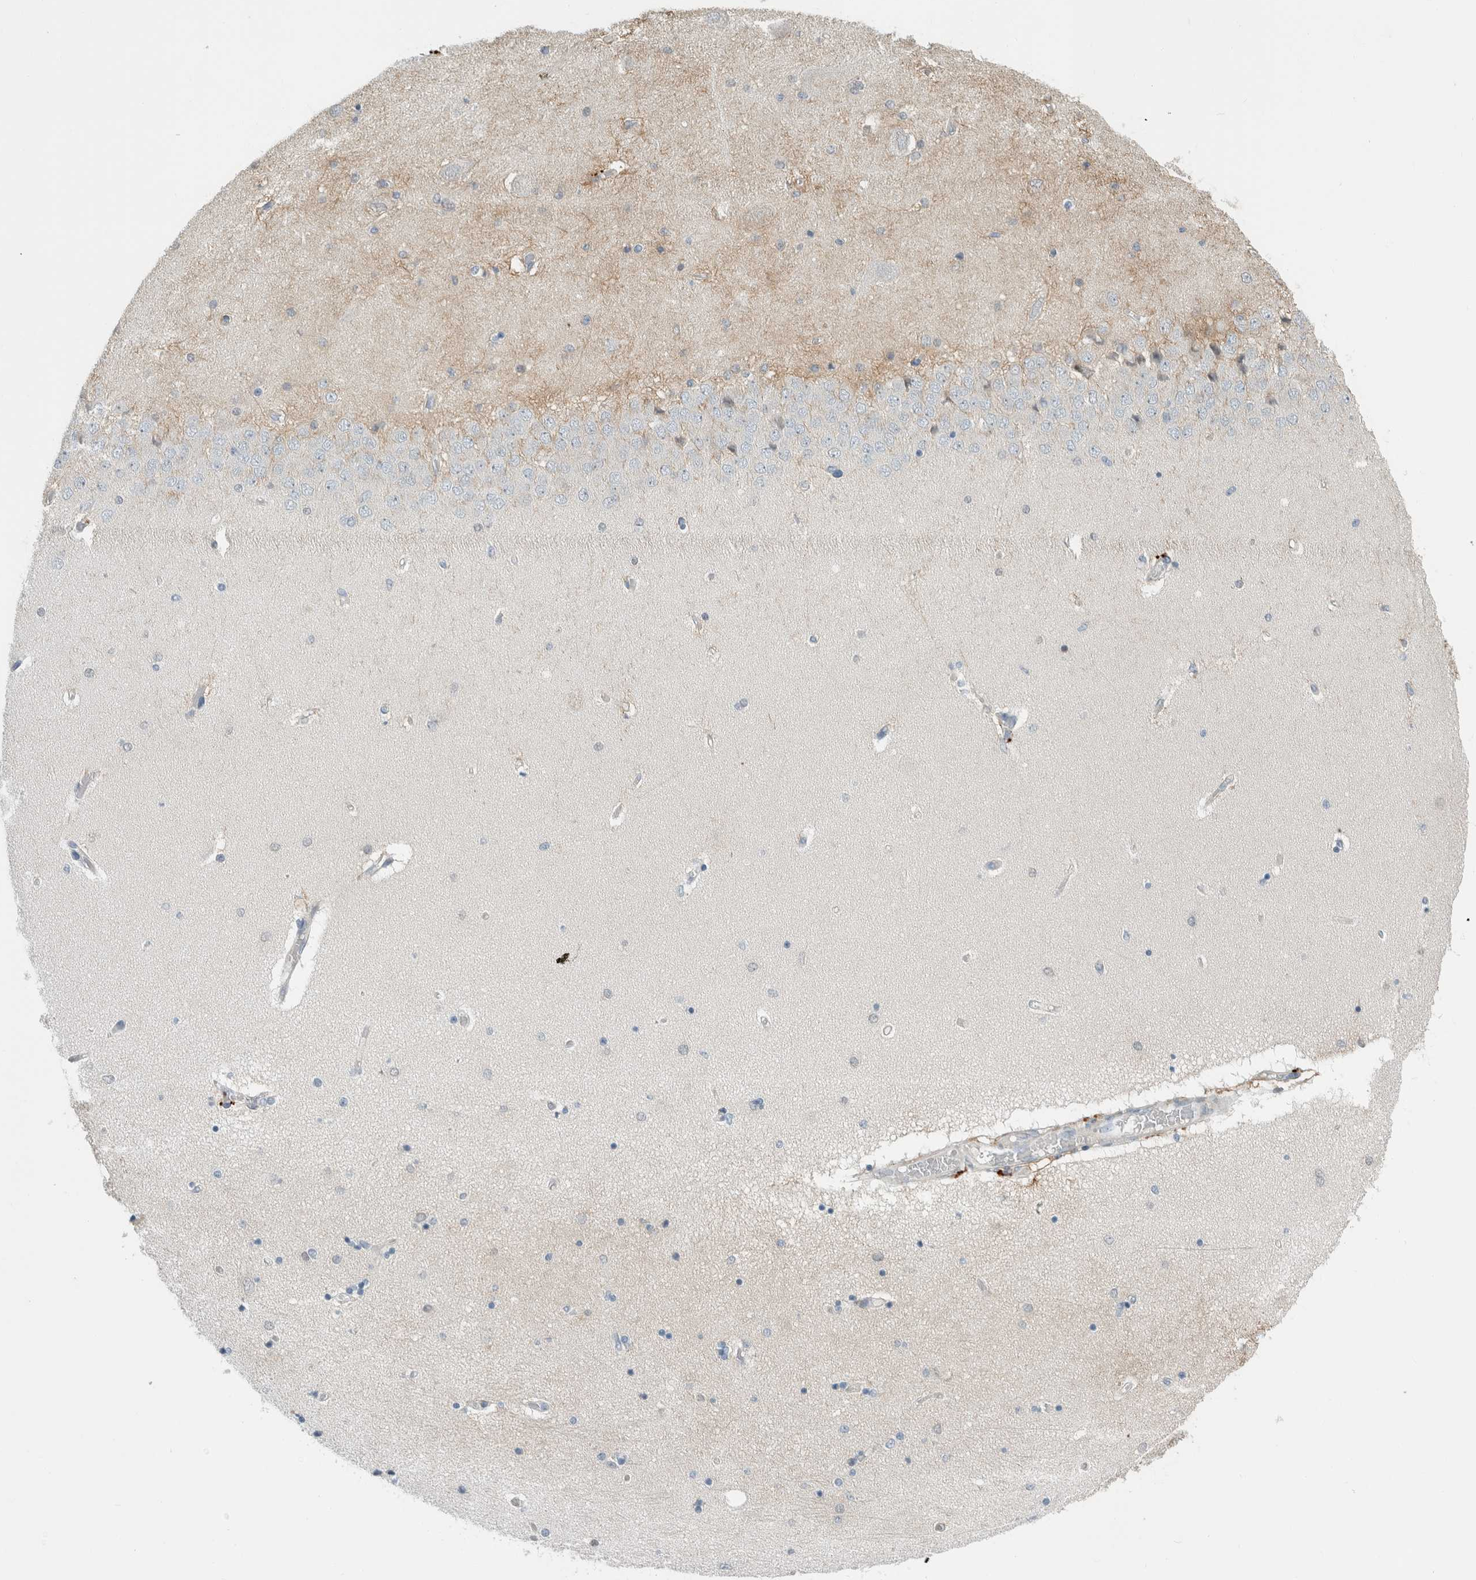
{"staining": {"intensity": "negative", "quantity": "none", "location": "none"}, "tissue": "hippocampus", "cell_type": "Glial cells", "image_type": "normal", "snomed": [{"axis": "morphology", "description": "Normal tissue, NOS"}, {"axis": "topography", "description": "Hippocampus"}], "caption": "Glial cells show no significant protein positivity in unremarkable hippocampus.", "gene": "ERCC6L2", "patient": {"sex": "female", "age": 54}}